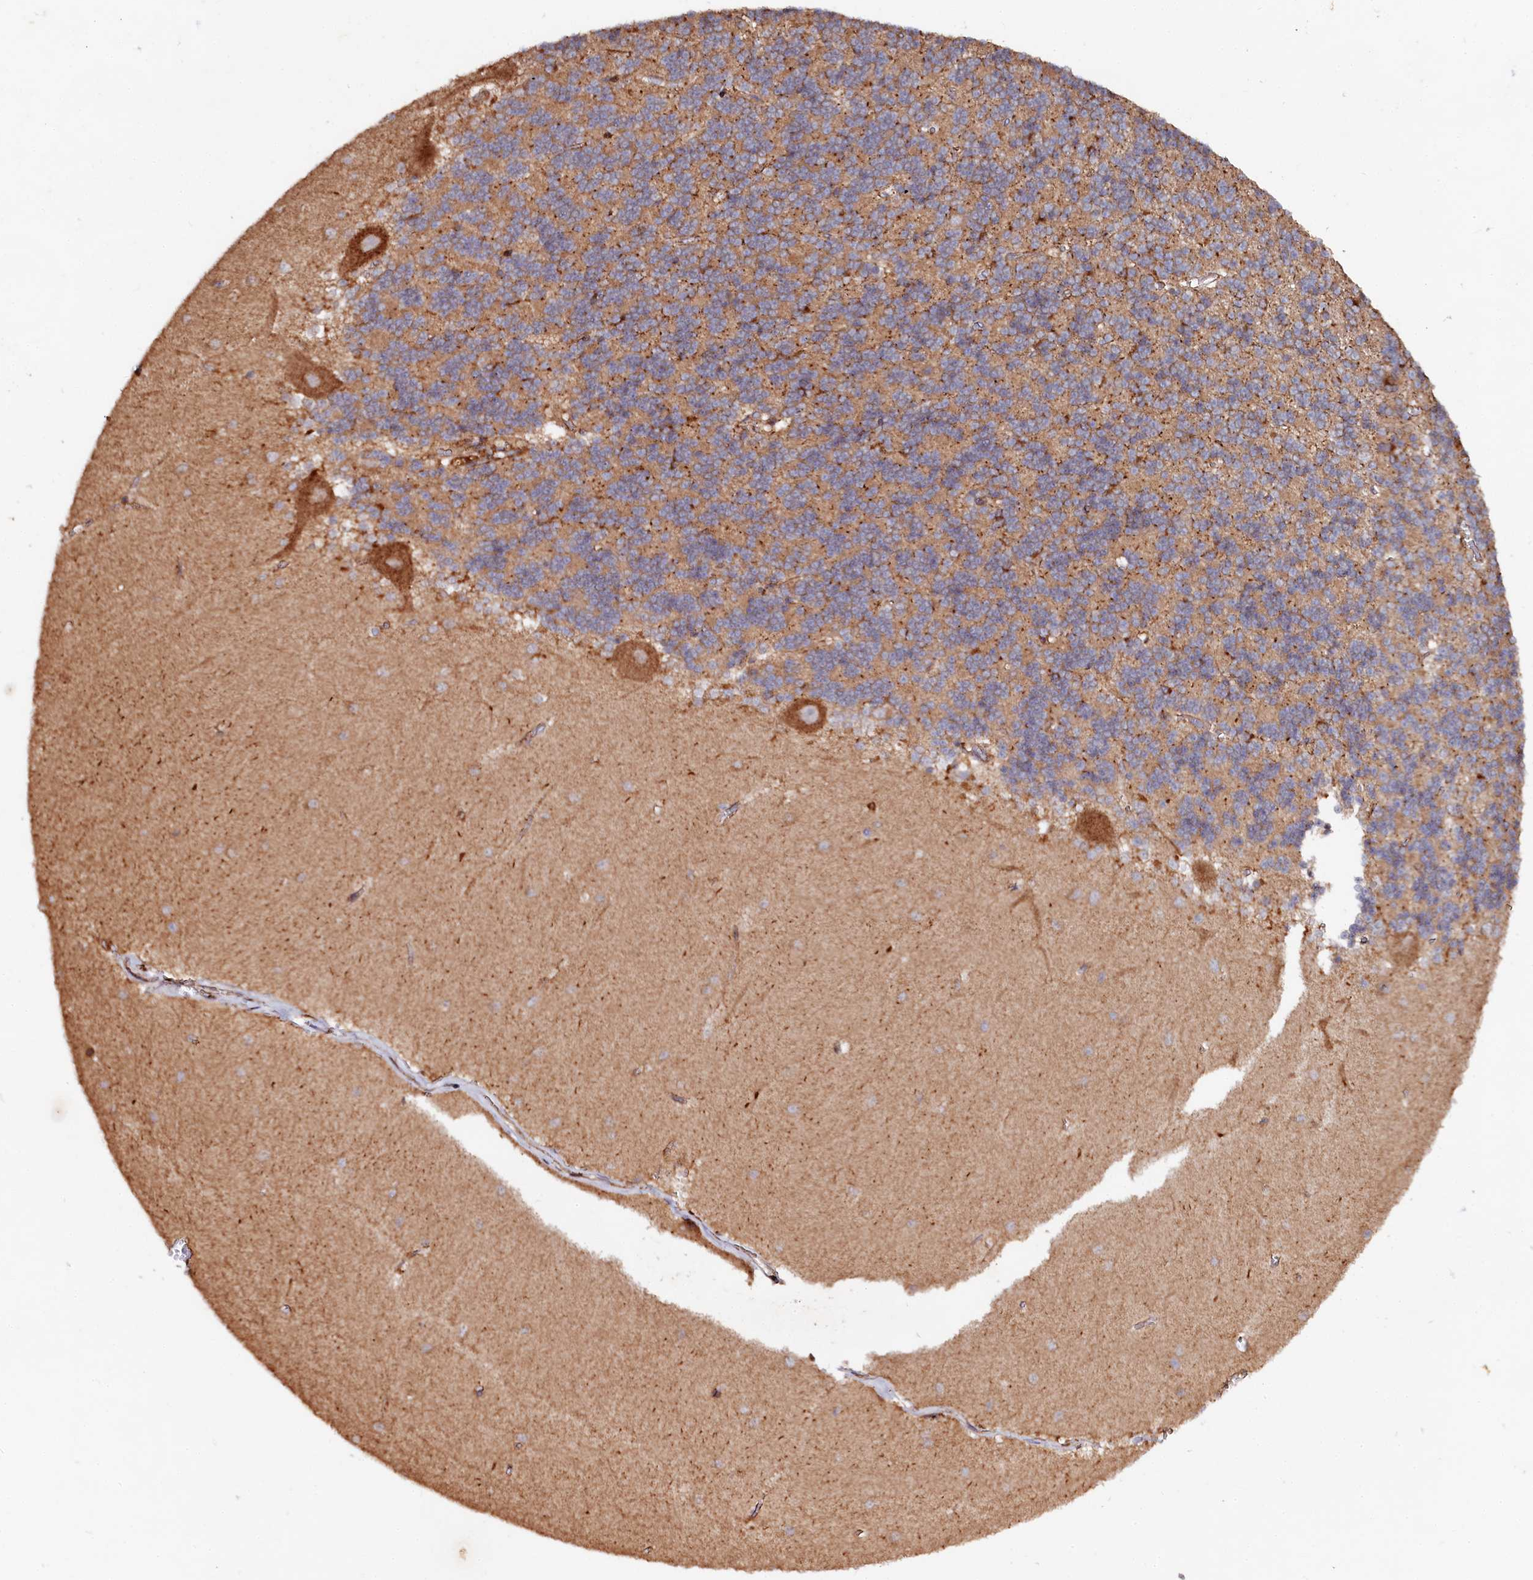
{"staining": {"intensity": "moderate", "quantity": ">75%", "location": "cytoplasmic/membranous"}, "tissue": "cerebellum", "cell_type": "Cells in granular layer", "image_type": "normal", "snomed": [{"axis": "morphology", "description": "Normal tissue, NOS"}, {"axis": "topography", "description": "Cerebellum"}], "caption": "Immunohistochemistry (DAB (3,3'-diaminobenzidine)) staining of benign human cerebellum reveals moderate cytoplasmic/membranous protein positivity in approximately >75% of cells in granular layer. Using DAB (brown) and hematoxylin (blue) stains, captured at high magnification using brightfield microscopy.", "gene": "WDR73", "patient": {"sex": "male", "age": 37}}